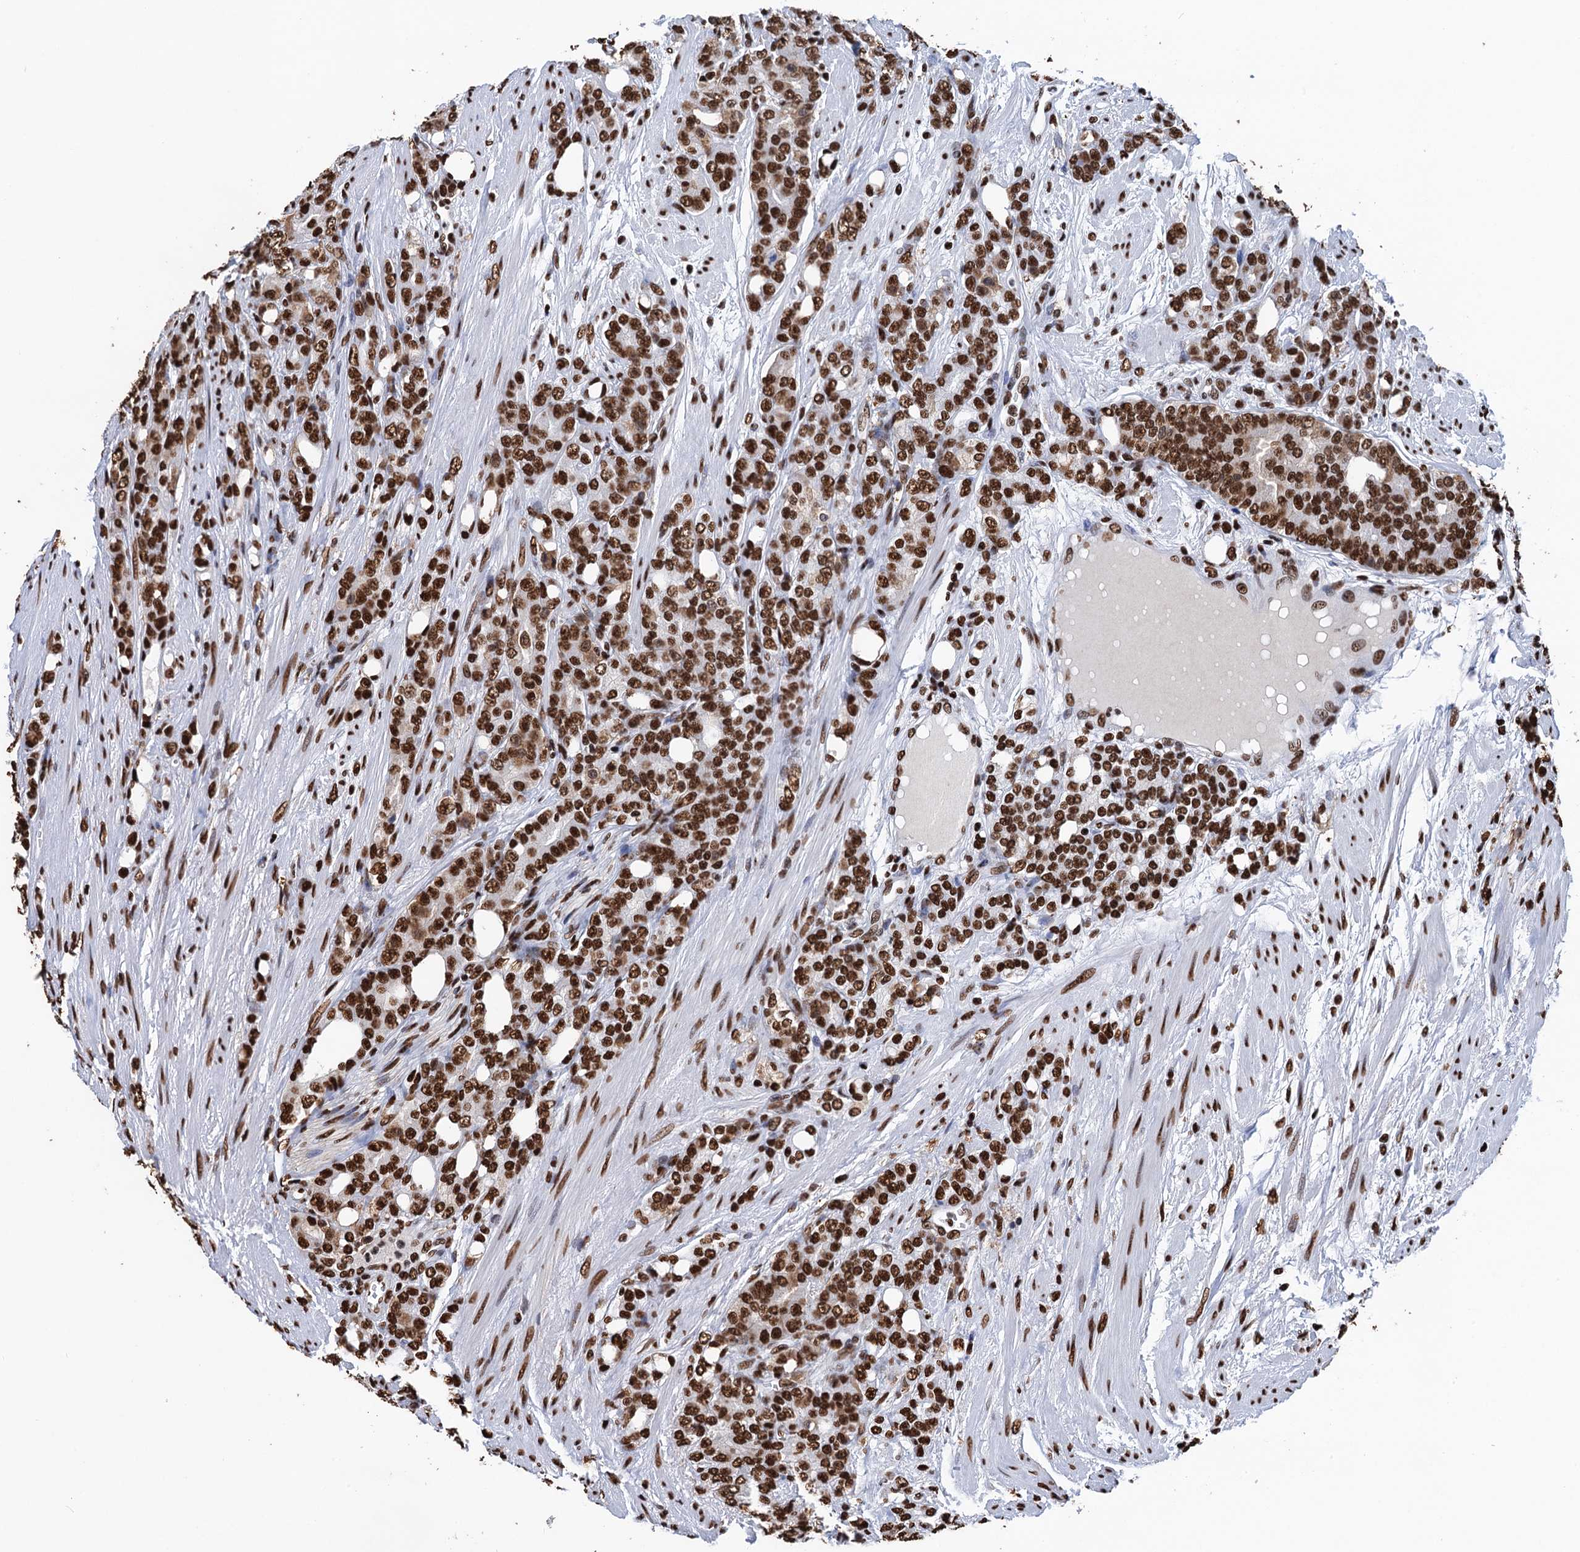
{"staining": {"intensity": "strong", "quantity": ">75%", "location": "nuclear"}, "tissue": "prostate cancer", "cell_type": "Tumor cells", "image_type": "cancer", "snomed": [{"axis": "morphology", "description": "Adenocarcinoma, High grade"}, {"axis": "topography", "description": "Prostate"}], "caption": "Protein staining displays strong nuclear positivity in about >75% of tumor cells in adenocarcinoma (high-grade) (prostate).", "gene": "UBA2", "patient": {"sex": "male", "age": 62}}